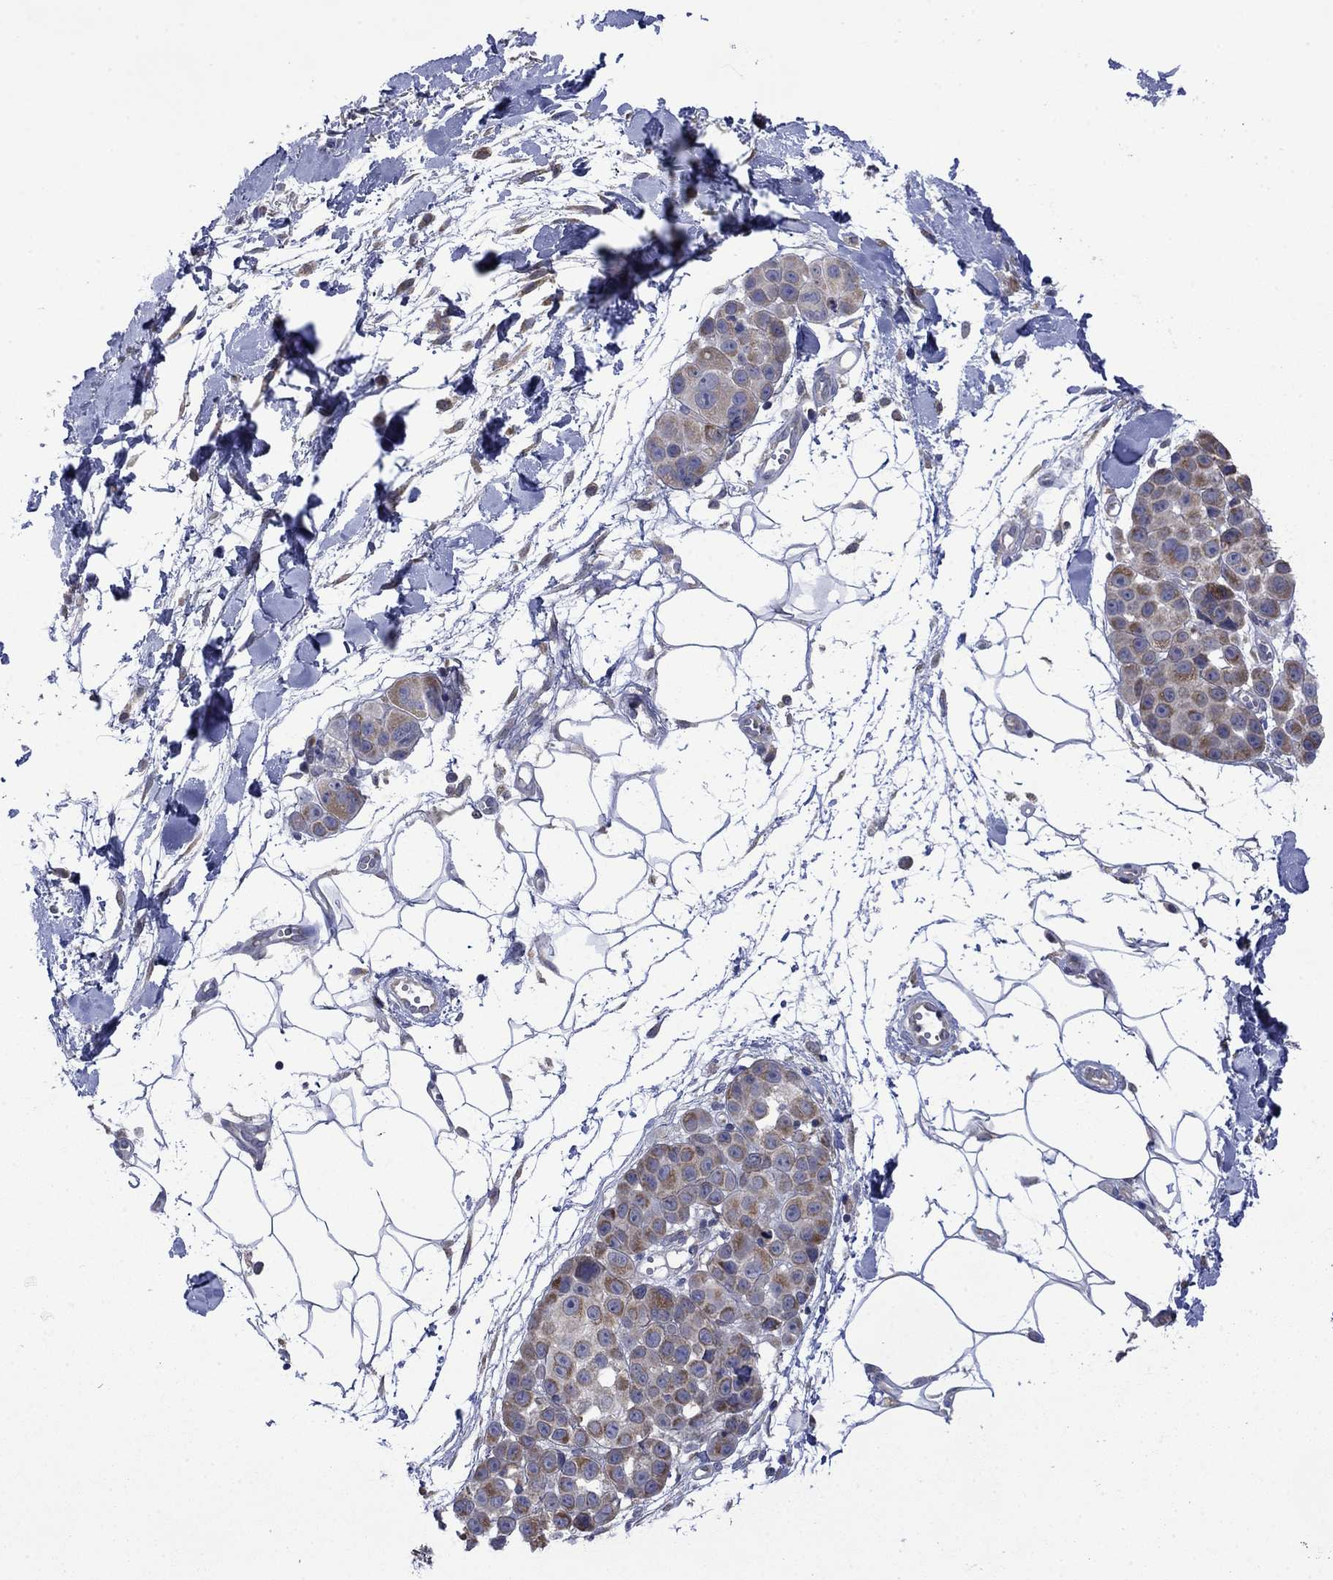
{"staining": {"intensity": "moderate", "quantity": "<25%", "location": "cytoplasmic/membranous"}, "tissue": "melanoma", "cell_type": "Tumor cells", "image_type": "cancer", "snomed": [{"axis": "morphology", "description": "Malignant melanoma, NOS"}, {"axis": "topography", "description": "Skin"}], "caption": "Malignant melanoma was stained to show a protein in brown. There is low levels of moderate cytoplasmic/membranous positivity in about <25% of tumor cells.", "gene": "FURIN", "patient": {"sex": "female", "age": 86}}